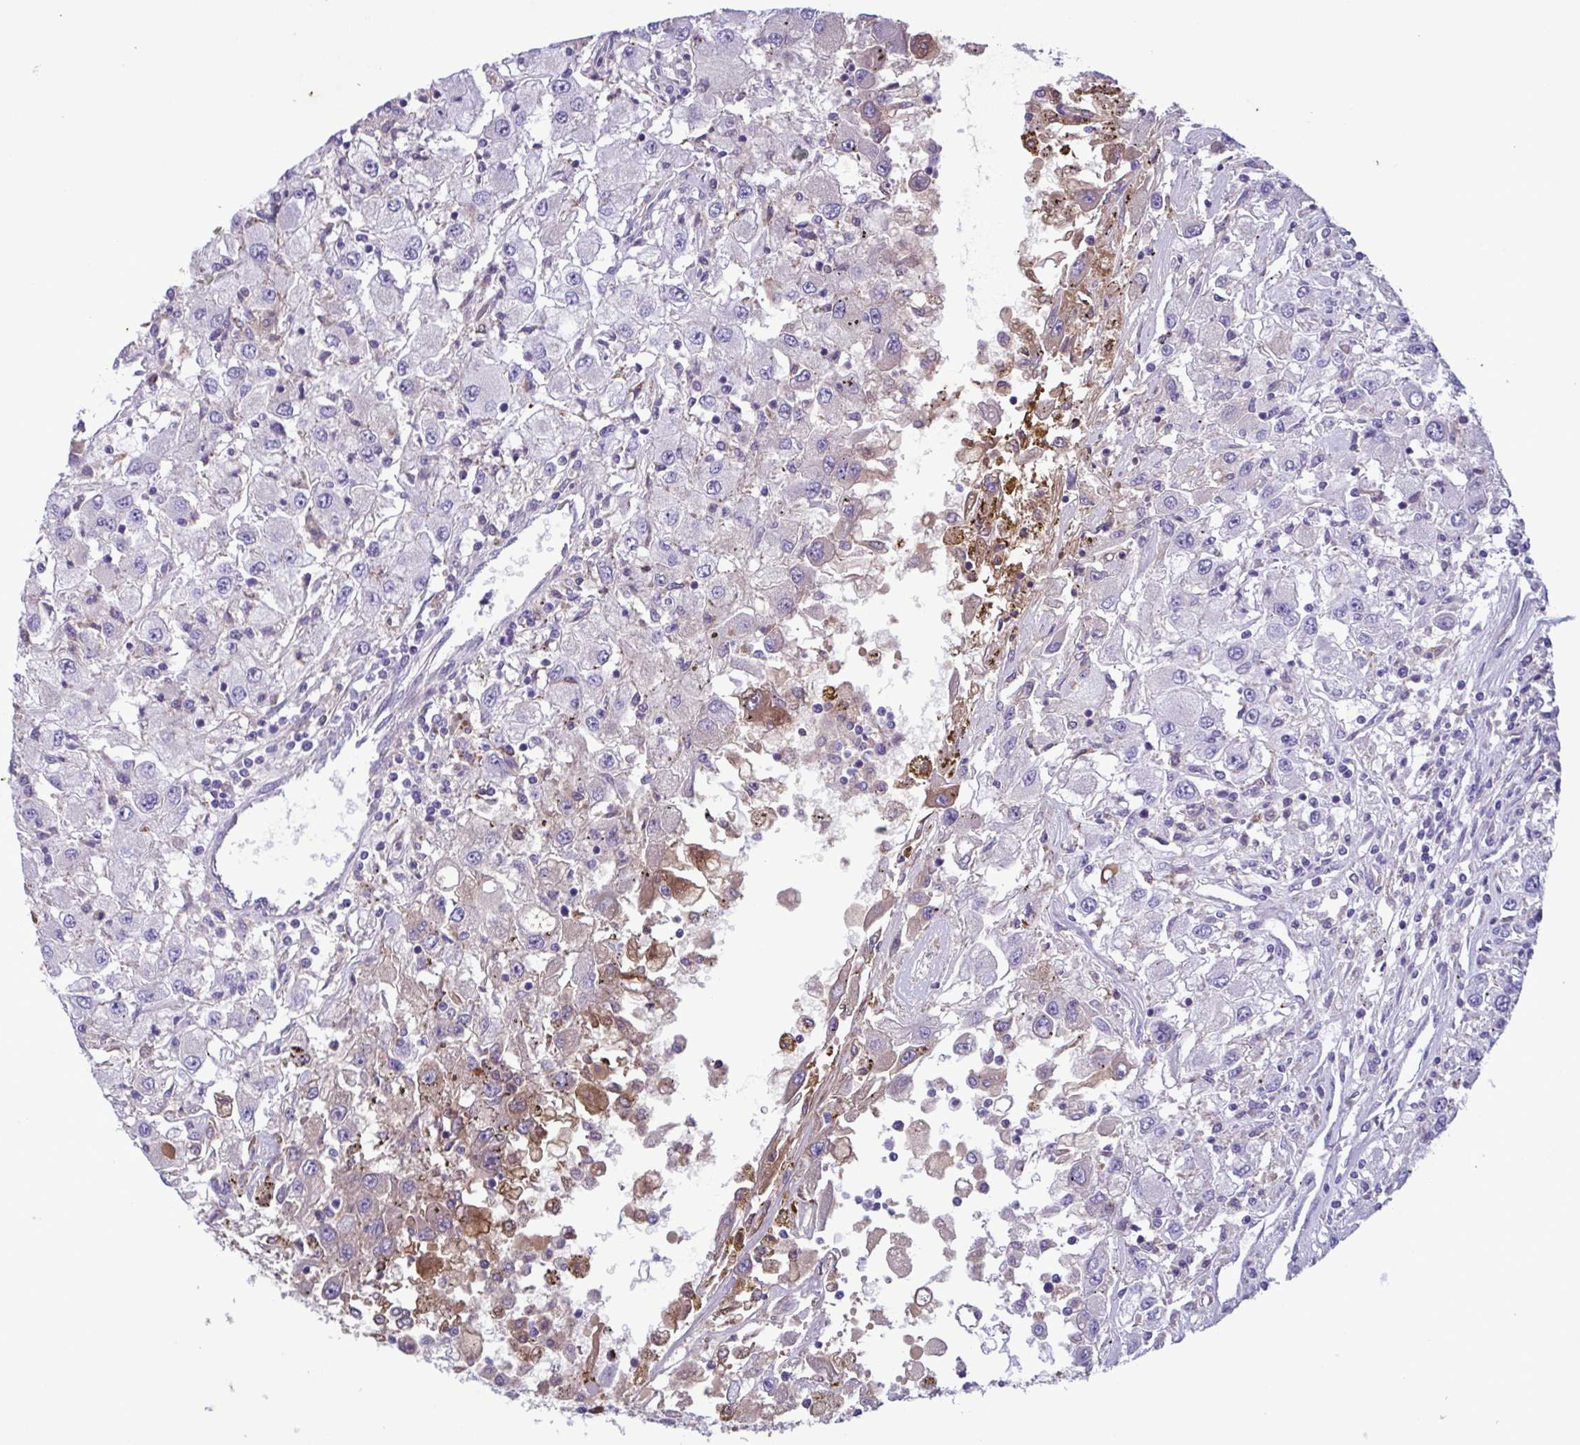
{"staining": {"intensity": "negative", "quantity": "none", "location": "none"}, "tissue": "renal cancer", "cell_type": "Tumor cells", "image_type": "cancer", "snomed": [{"axis": "morphology", "description": "Adenocarcinoma, NOS"}, {"axis": "topography", "description": "Kidney"}], "caption": "An image of renal cancer stained for a protein exhibits no brown staining in tumor cells.", "gene": "F13B", "patient": {"sex": "female", "age": 67}}